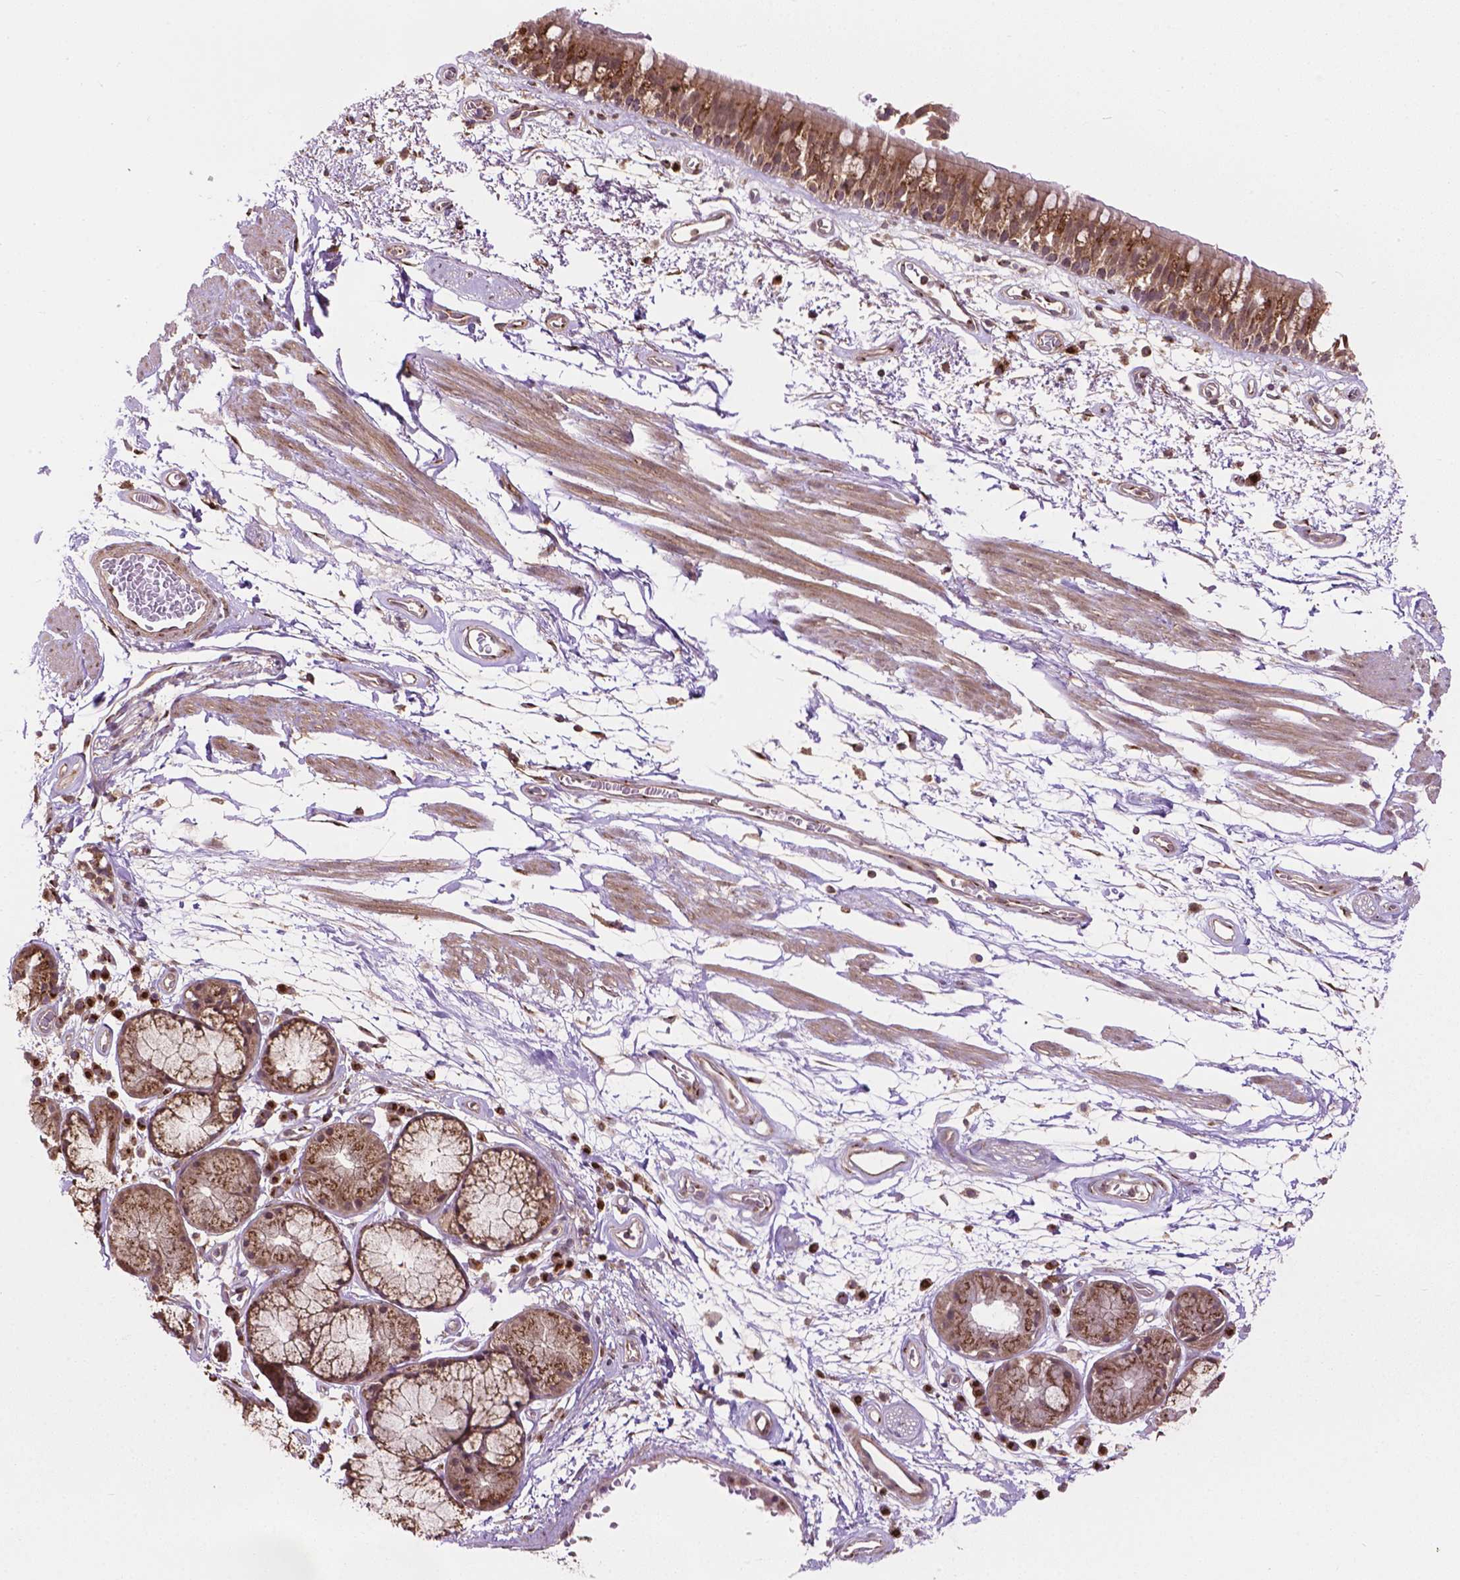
{"staining": {"intensity": "moderate", "quantity": ">75%", "location": "cytoplasmic/membranous"}, "tissue": "bronchus", "cell_type": "Respiratory epithelial cells", "image_type": "normal", "snomed": [{"axis": "morphology", "description": "Normal tissue, NOS"}, {"axis": "morphology", "description": "Squamous cell carcinoma, NOS"}, {"axis": "topography", "description": "Cartilage tissue"}, {"axis": "topography", "description": "Bronchus"}, {"axis": "topography", "description": "Lung"}], "caption": "A micrograph showing moderate cytoplasmic/membranous positivity in about >75% of respiratory epithelial cells in unremarkable bronchus, as visualized by brown immunohistochemical staining.", "gene": "PPP1CB", "patient": {"sex": "male", "age": 66}}